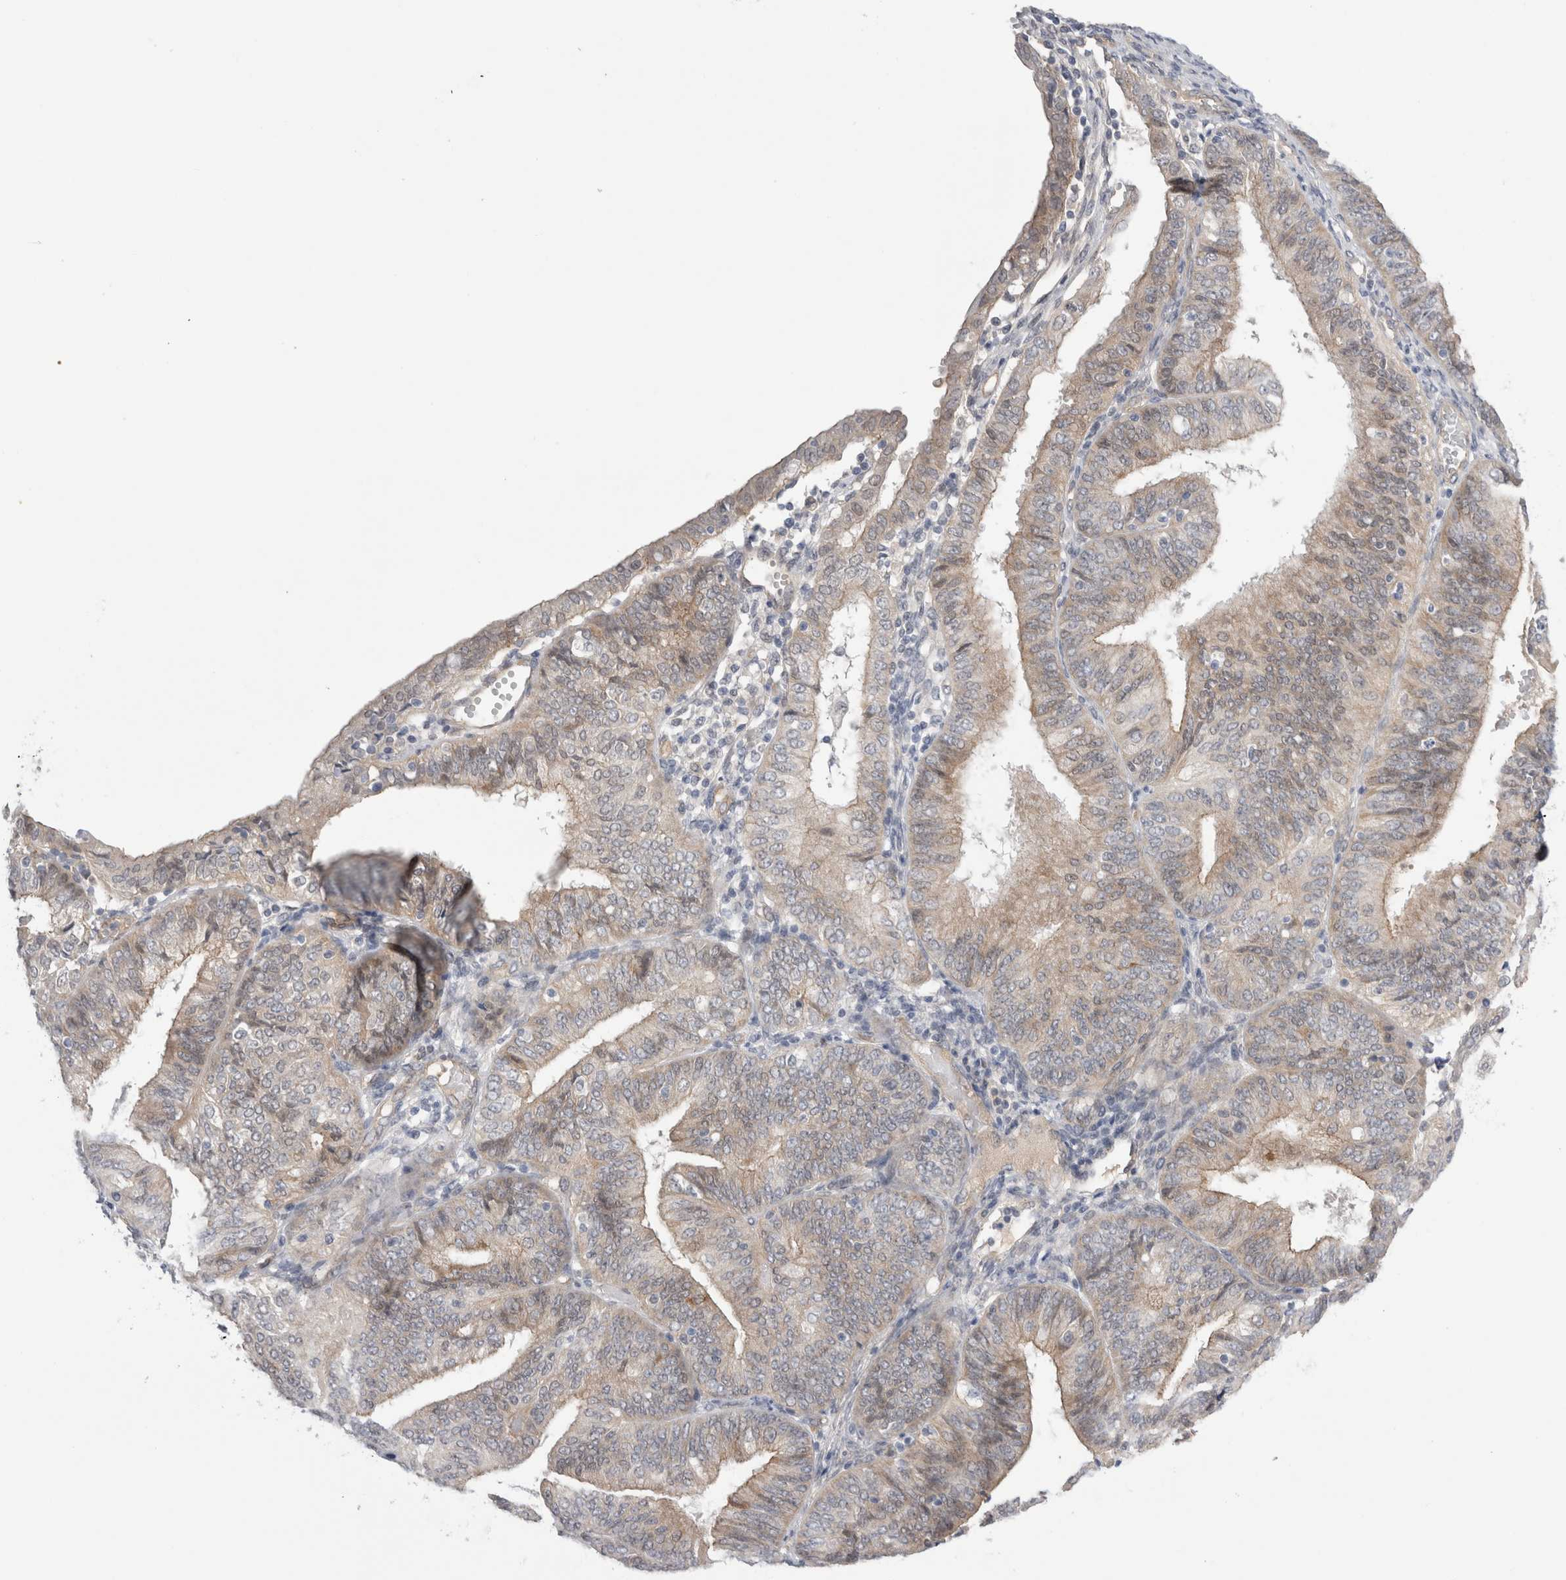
{"staining": {"intensity": "weak", "quantity": "<25%", "location": "cytoplasmic/membranous,nuclear"}, "tissue": "endometrial cancer", "cell_type": "Tumor cells", "image_type": "cancer", "snomed": [{"axis": "morphology", "description": "Adenocarcinoma, NOS"}, {"axis": "topography", "description": "Endometrium"}], "caption": "Micrograph shows no significant protein staining in tumor cells of endometrial adenocarcinoma.", "gene": "TAFA5", "patient": {"sex": "female", "age": 58}}